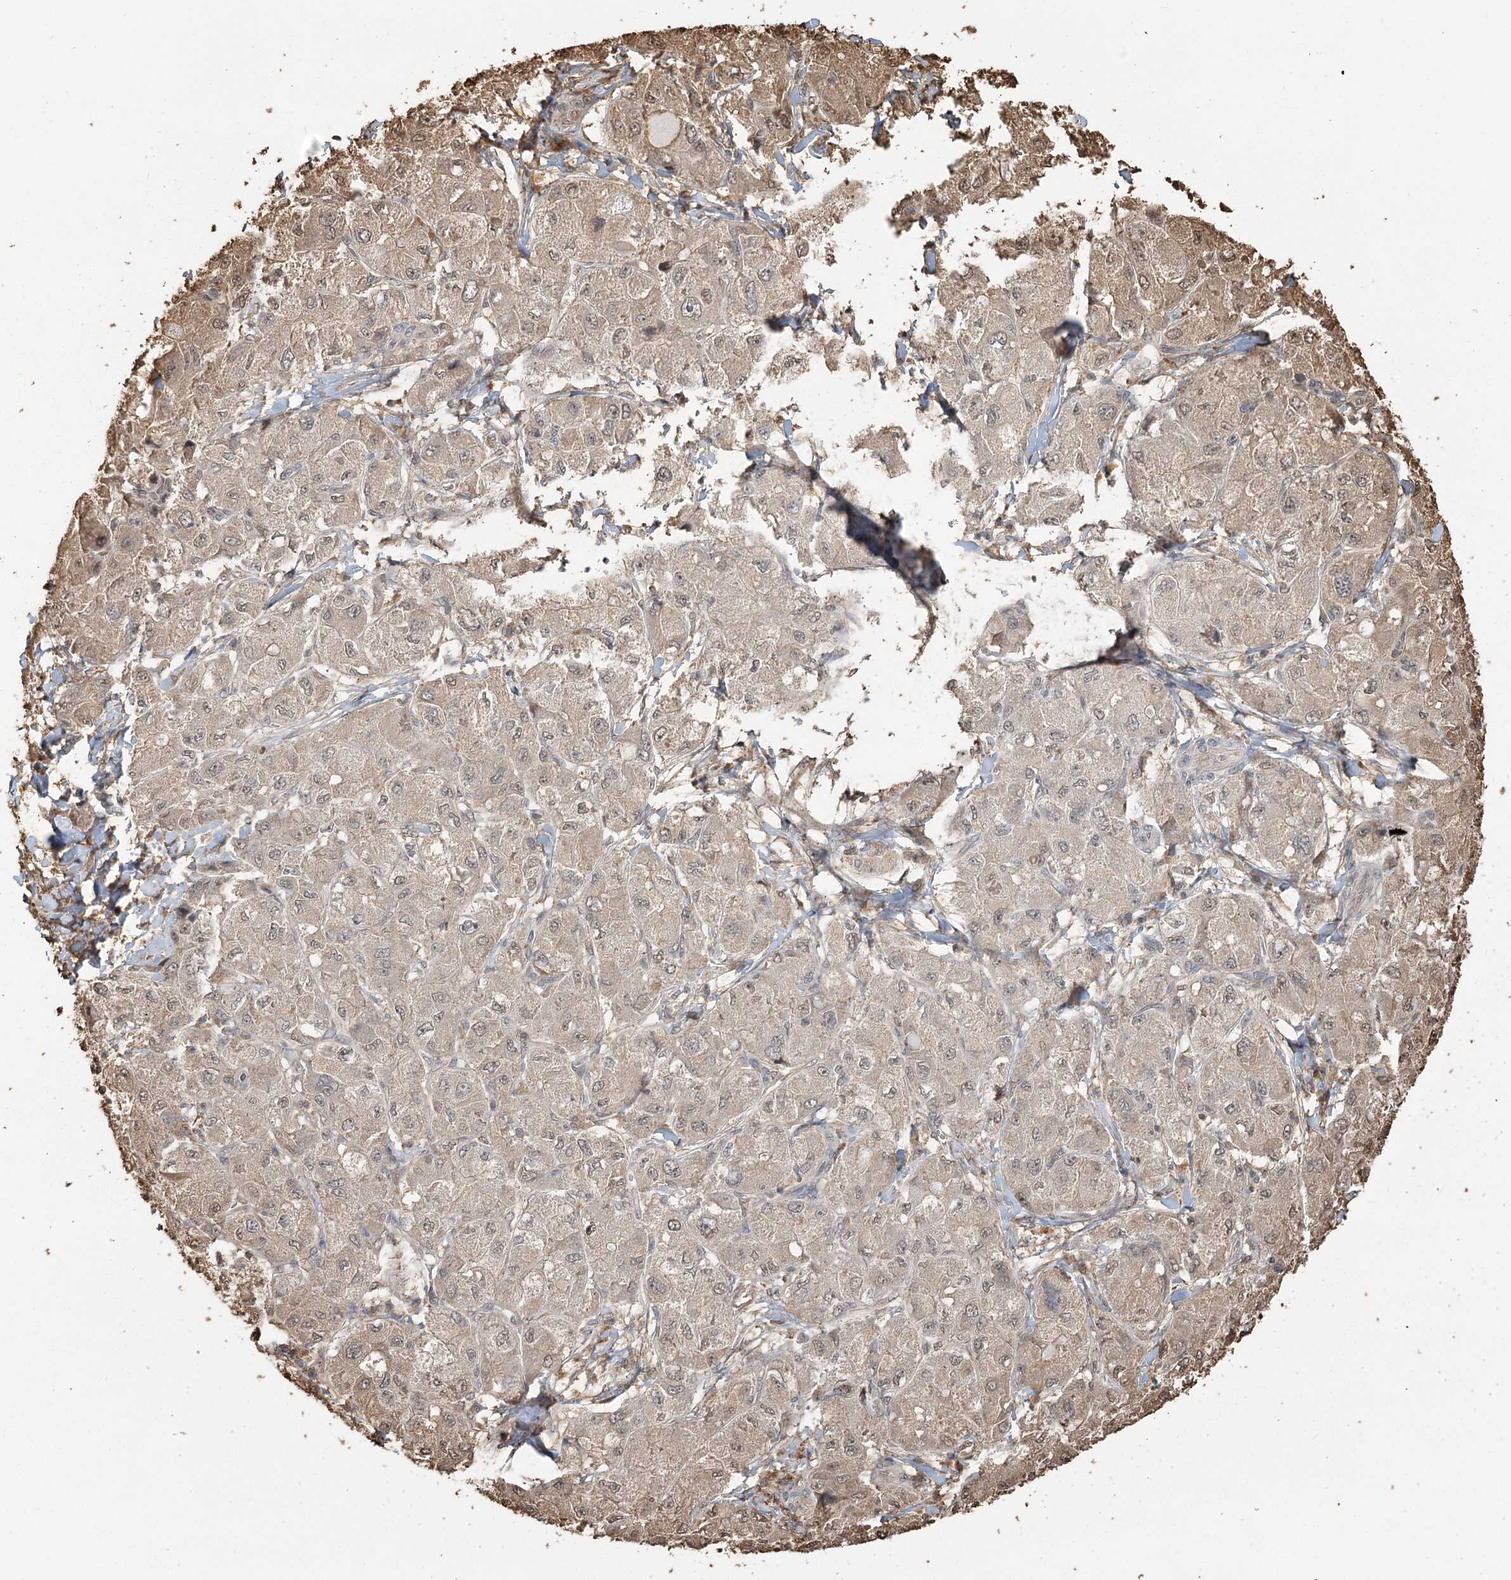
{"staining": {"intensity": "weak", "quantity": "<25%", "location": "cytoplasmic/membranous"}, "tissue": "liver cancer", "cell_type": "Tumor cells", "image_type": "cancer", "snomed": [{"axis": "morphology", "description": "Carcinoma, Hepatocellular, NOS"}, {"axis": "topography", "description": "Liver"}], "caption": "Liver hepatocellular carcinoma was stained to show a protein in brown. There is no significant staining in tumor cells.", "gene": "PLCH1", "patient": {"sex": "male", "age": 80}}